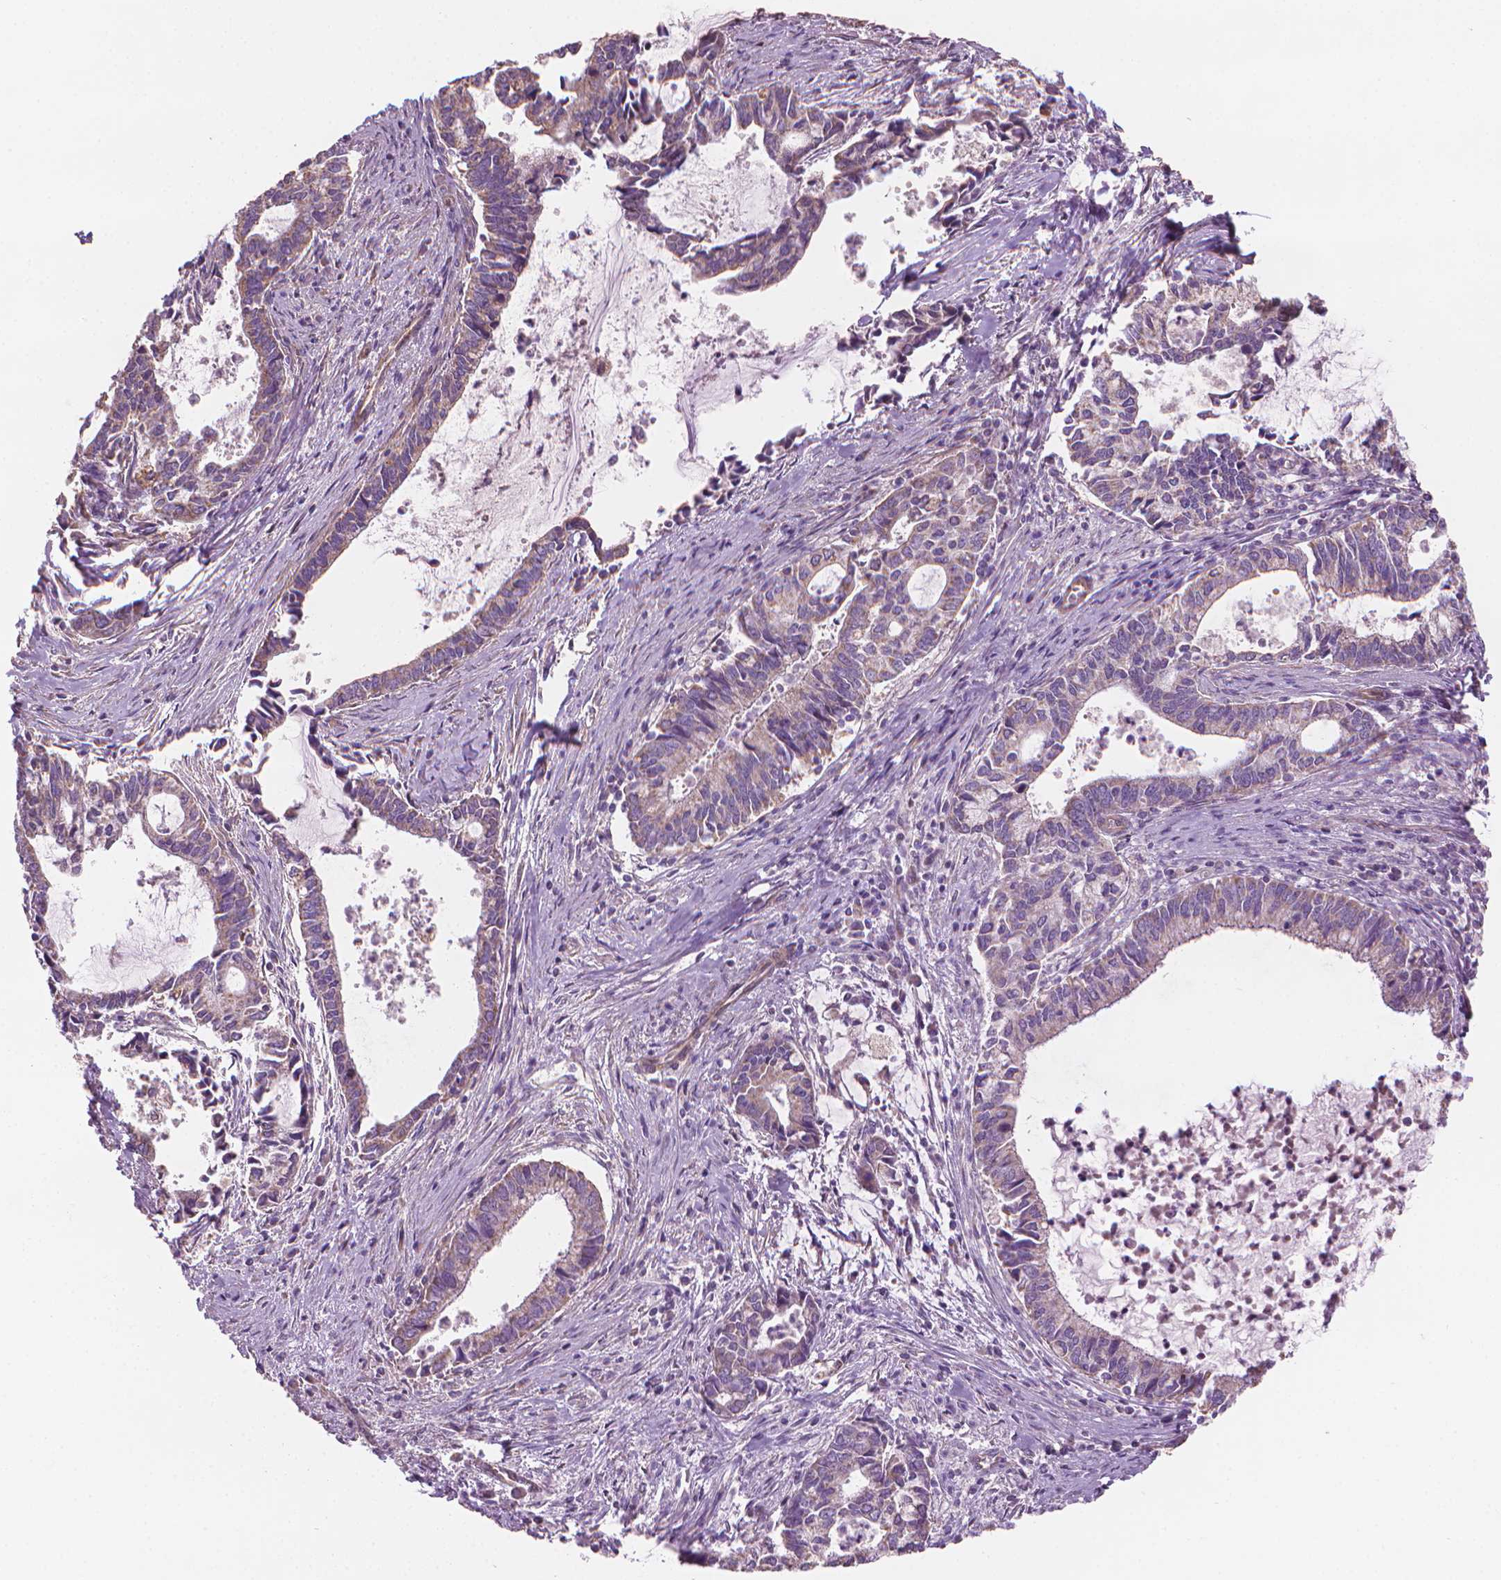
{"staining": {"intensity": "weak", "quantity": "<25%", "location": "cytoplasmic/membranous"}, "tissue": "cervical cancer", "cell_type": "Tumor cells", "image_type": "cancer", "snomed": [{"axis": "morphology", "description": "Adenocarcinoma, NOS"}, {"axis": "topography", "description": "Cervix"}], "caption": "DAB (3,3'-diaminobenzidine) immunohistochemical staining of human cervical cancer (adenocarcinoma) exhibits no significant positivity in tumor cells. Brightfield microscopy of immunohistochemistry stained with DAB (3,3'-diaminobenzidine) (brown) and hematoxylin (blue), captured at high magnification.", "gene": "TTC29", "patient": {"sex": "female", "age": 42}}